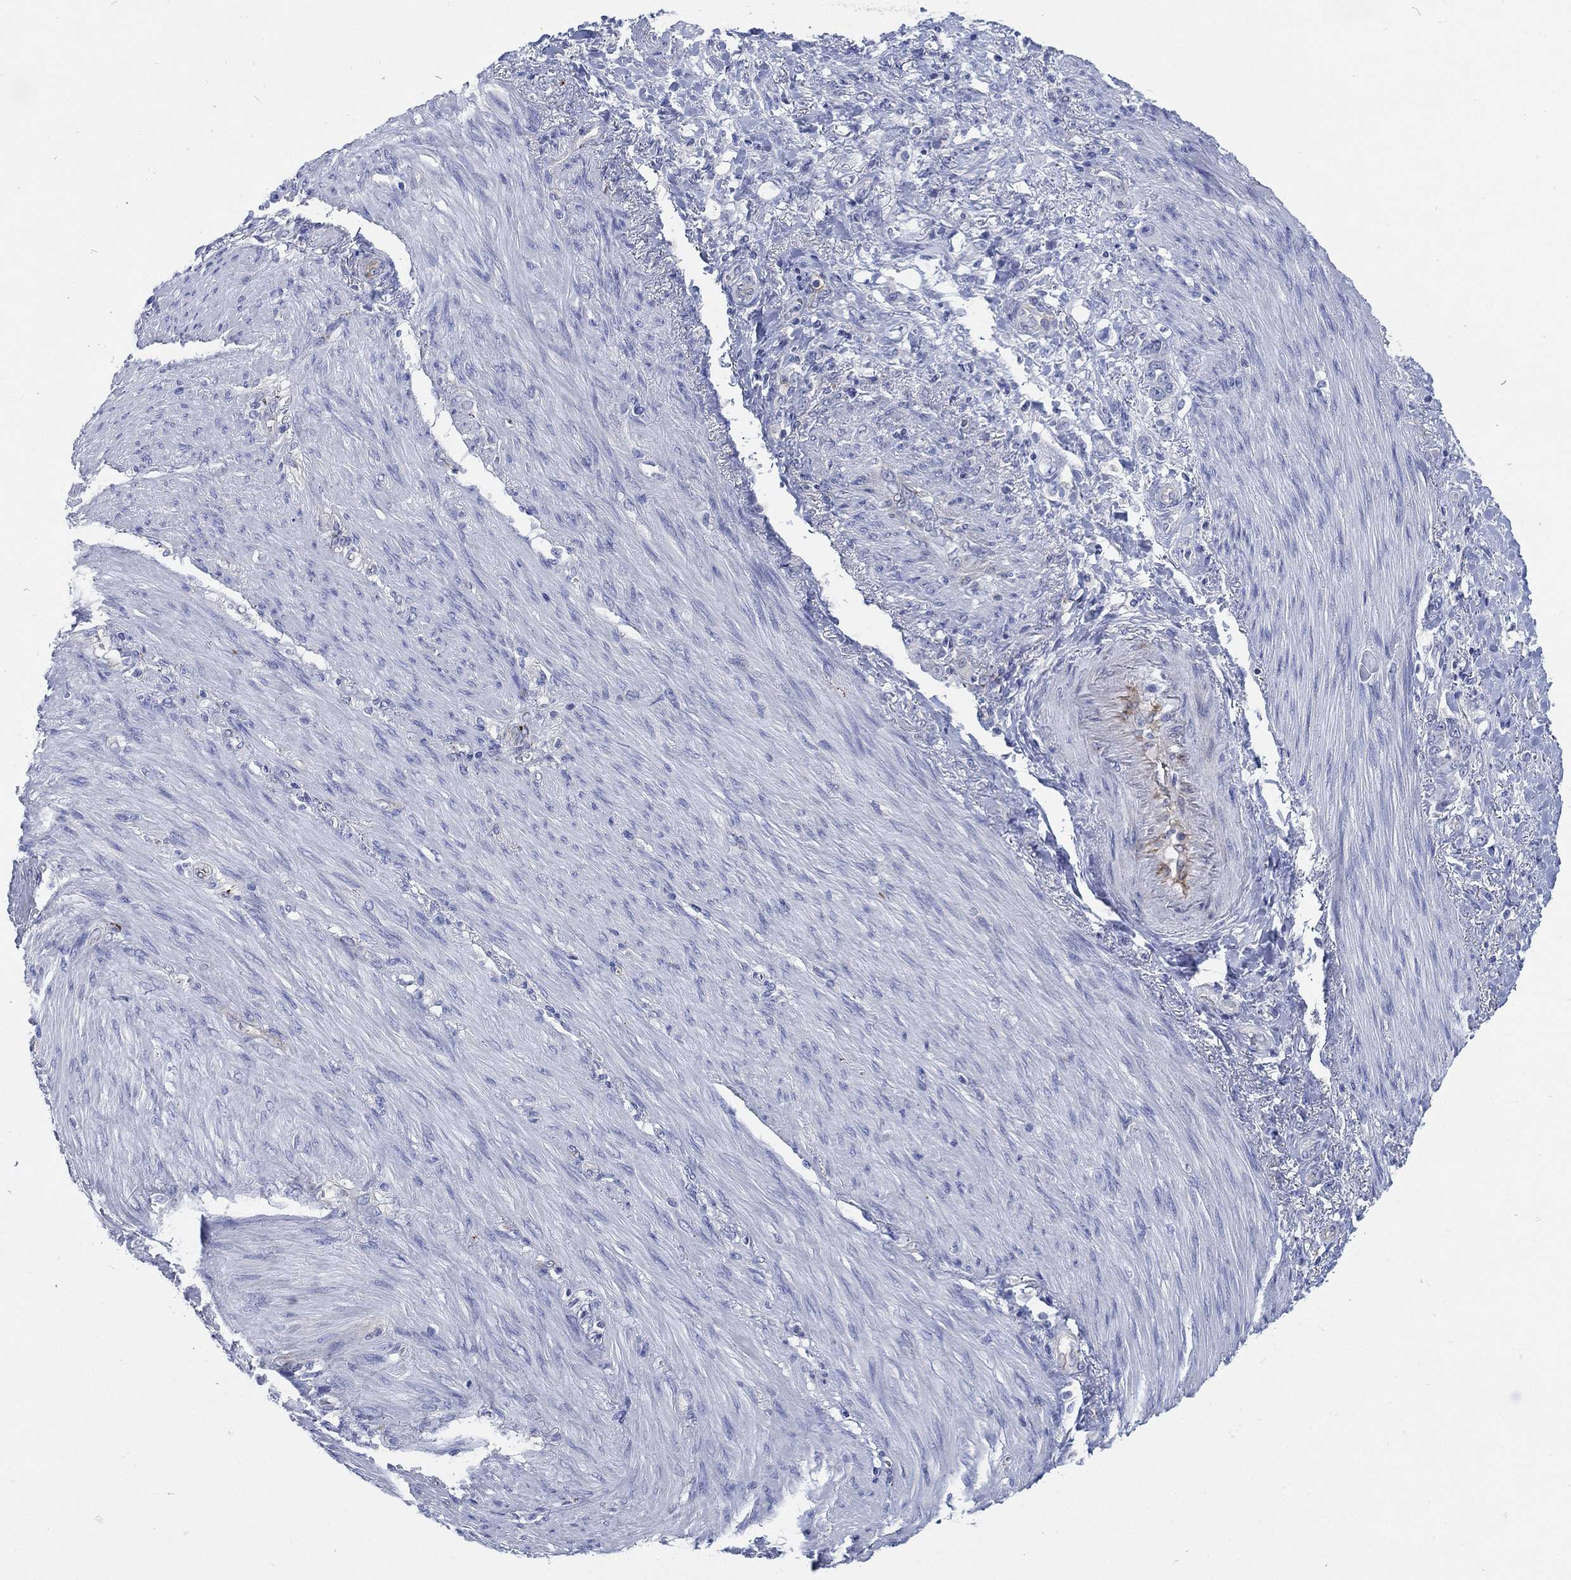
{"staining": {"intensity": "negative", "quantity": "none", "location": "none"}, "tissue": "stomach cancer", "cell_type": "Tumor cells", "image_type": "cancer", "snomed": [{"axis": "morphology", "description": "Normal tissue, NOS"}, {"axis": "morphology", "description": "Adenocarcinoma, NOS"}, {"axis": "topography", "description": "Stomach"}], "caption": "Protein analysis of adenocarcinoma (stomach) exhibits no significant expression in tumor cells. (Stains: DAB (3,3'-diaminobenzidine) immunohistochemistry (IHC) with hematoxylin counter stain, Microscopy: brightfield microscopy at high magnification).", "gene": "C5orf46", "patient": {"sex": "female", "age": 79}}